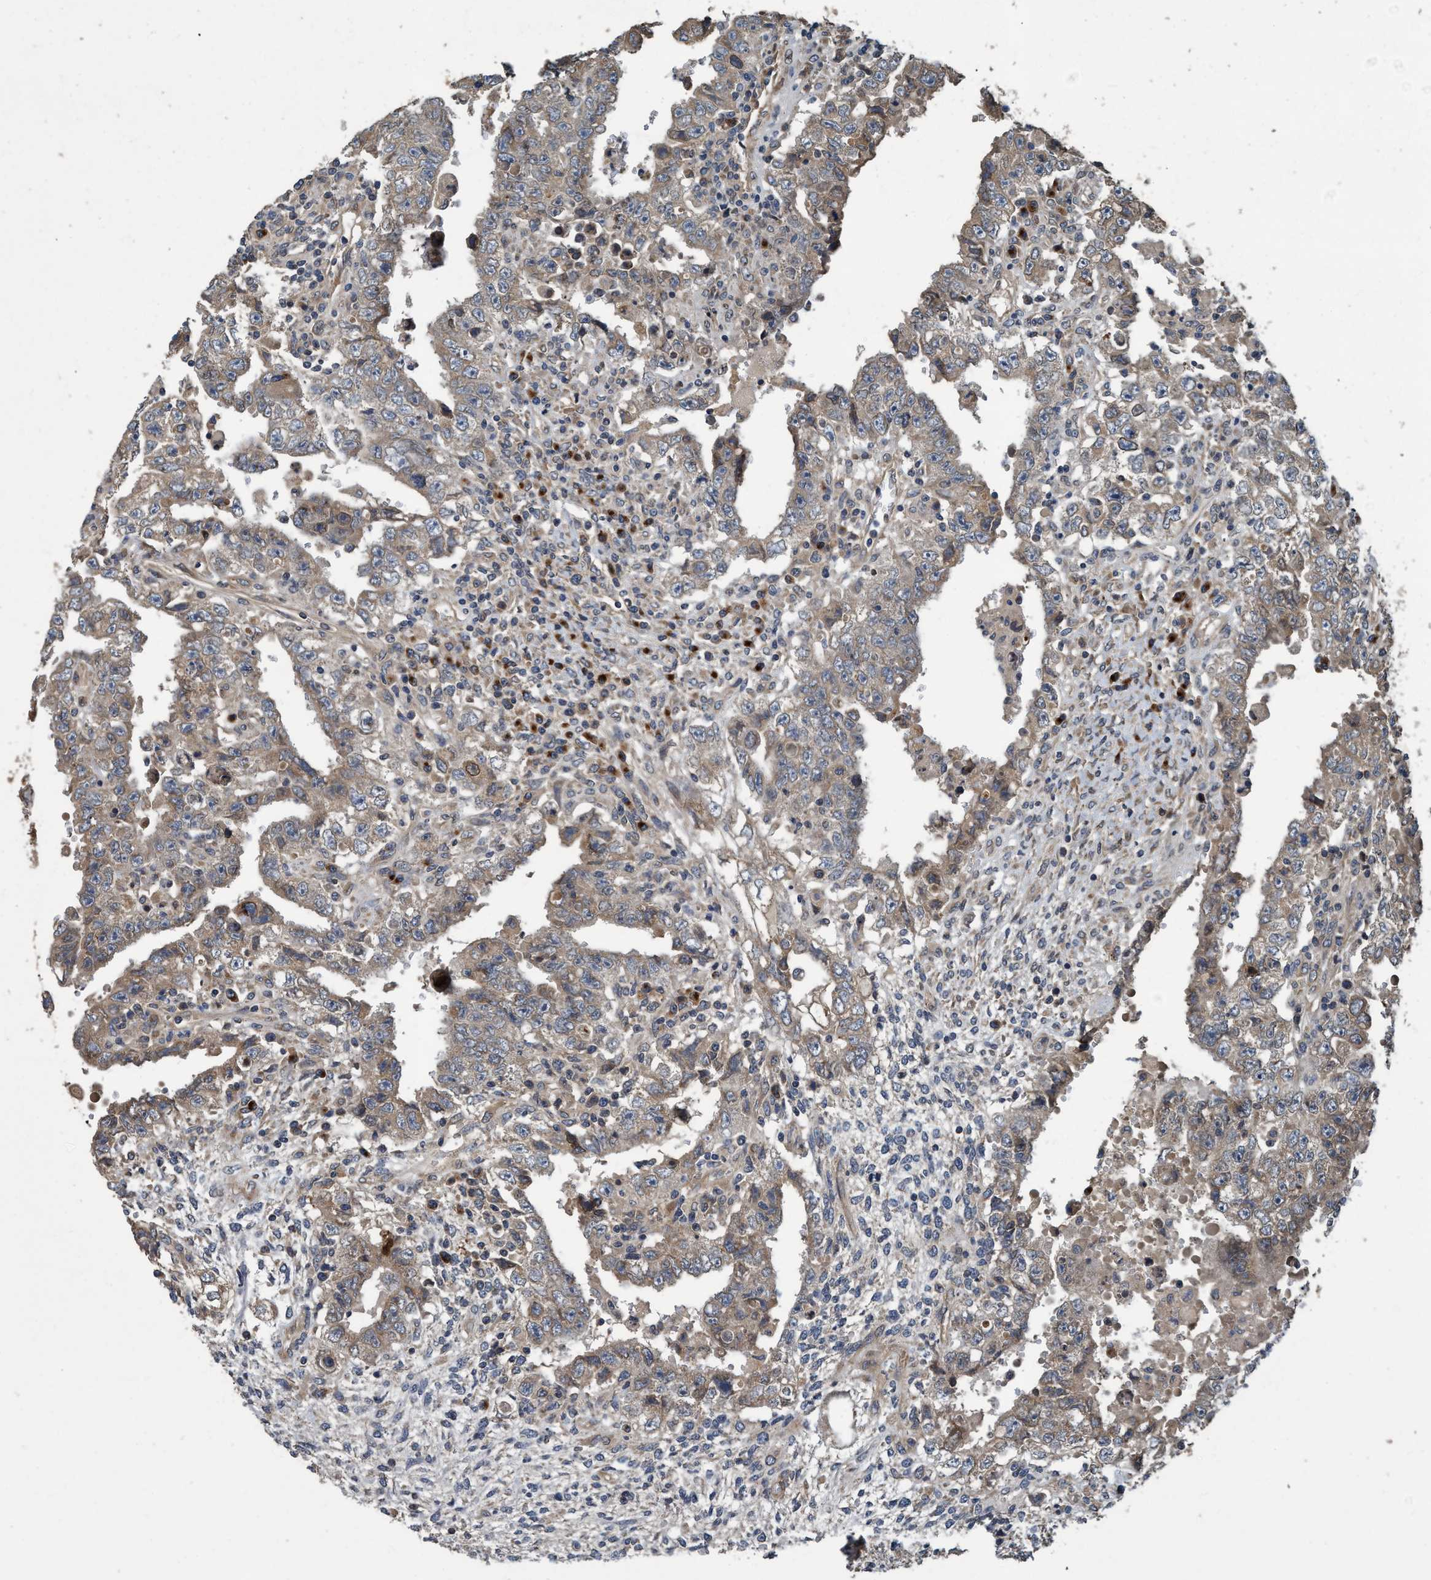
{"staining": {"intensity": "weak", "quantity": "<25%", "location": "cytoplasmic/membranous"}, "tissue": "testis cancer", "cell_type": "Tumor cells", "image_type": "cancer", "snomed": [{"axis": "morphology", "description": "Carcinoma, Embryonal, NOS"}, {"axis": "topography", "description": "Testis"}], "caption": "This is an immunohistochemistry photomicrograph of human testis cancer. There is no positivity in tumor cells.", "gene": "MACC1", "patient": {"sex": "male", "age": 26}}